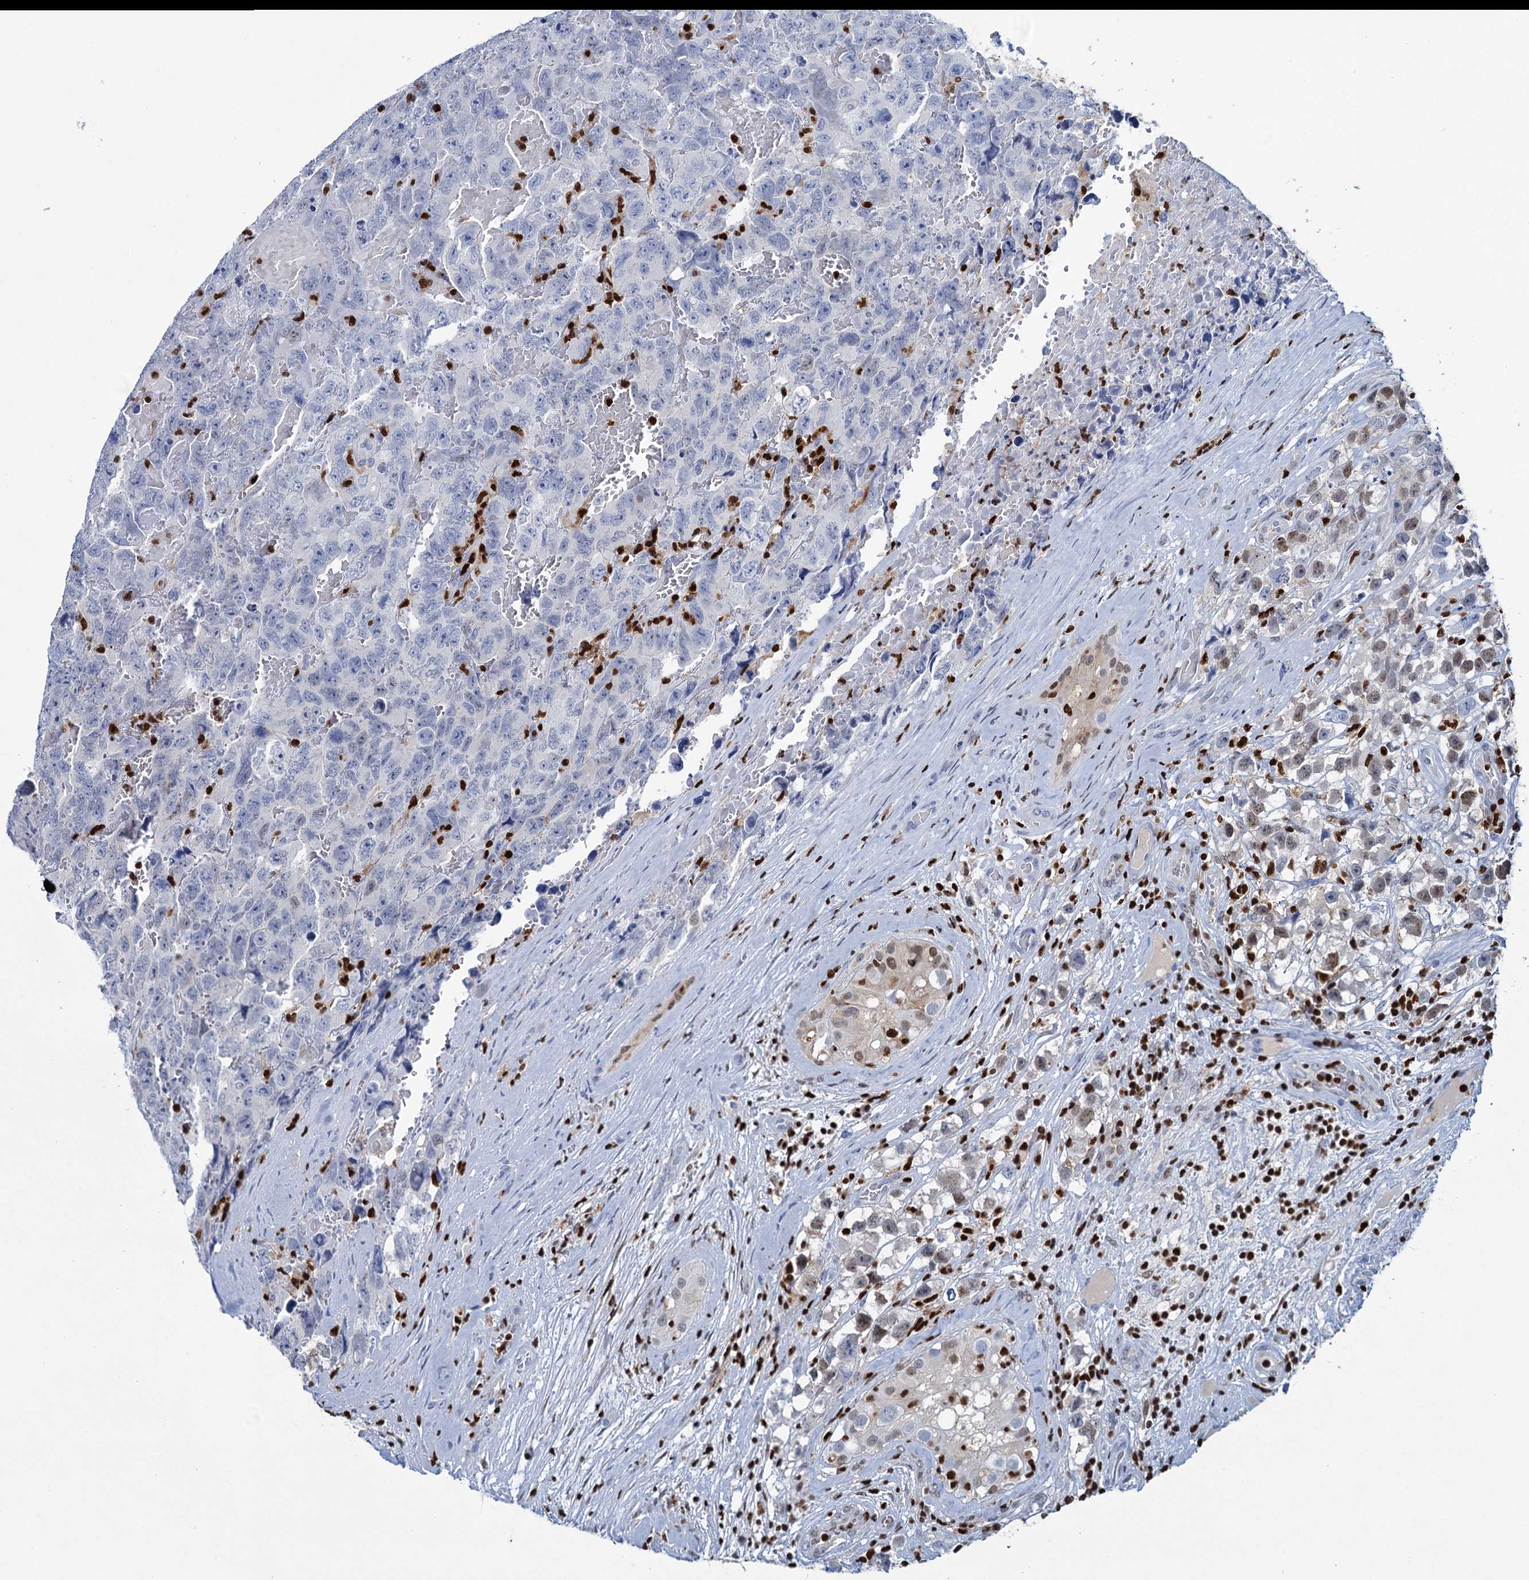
{"staining": {"intensity": "negative", "quantity": "none", "location": "none"}, "tissue": "testis cancer", "cell_type": "Tumor cells", "image_type": "cancer", "snomed": [{"axis": "morphology", "description": "Carcinoma, Embryonal, NOS"}, {"axis": "topography", "description": "Testis"}], "caption": "Tumor cells show no significant protein expression in testis cancer. Brightfield microscopy of immunohistochemistry stained with DAB (brown) and hematoxylin (blue), captured at high magnification.", "gene": "CELF2", "patient": {"sex": "male", "age": 45}}